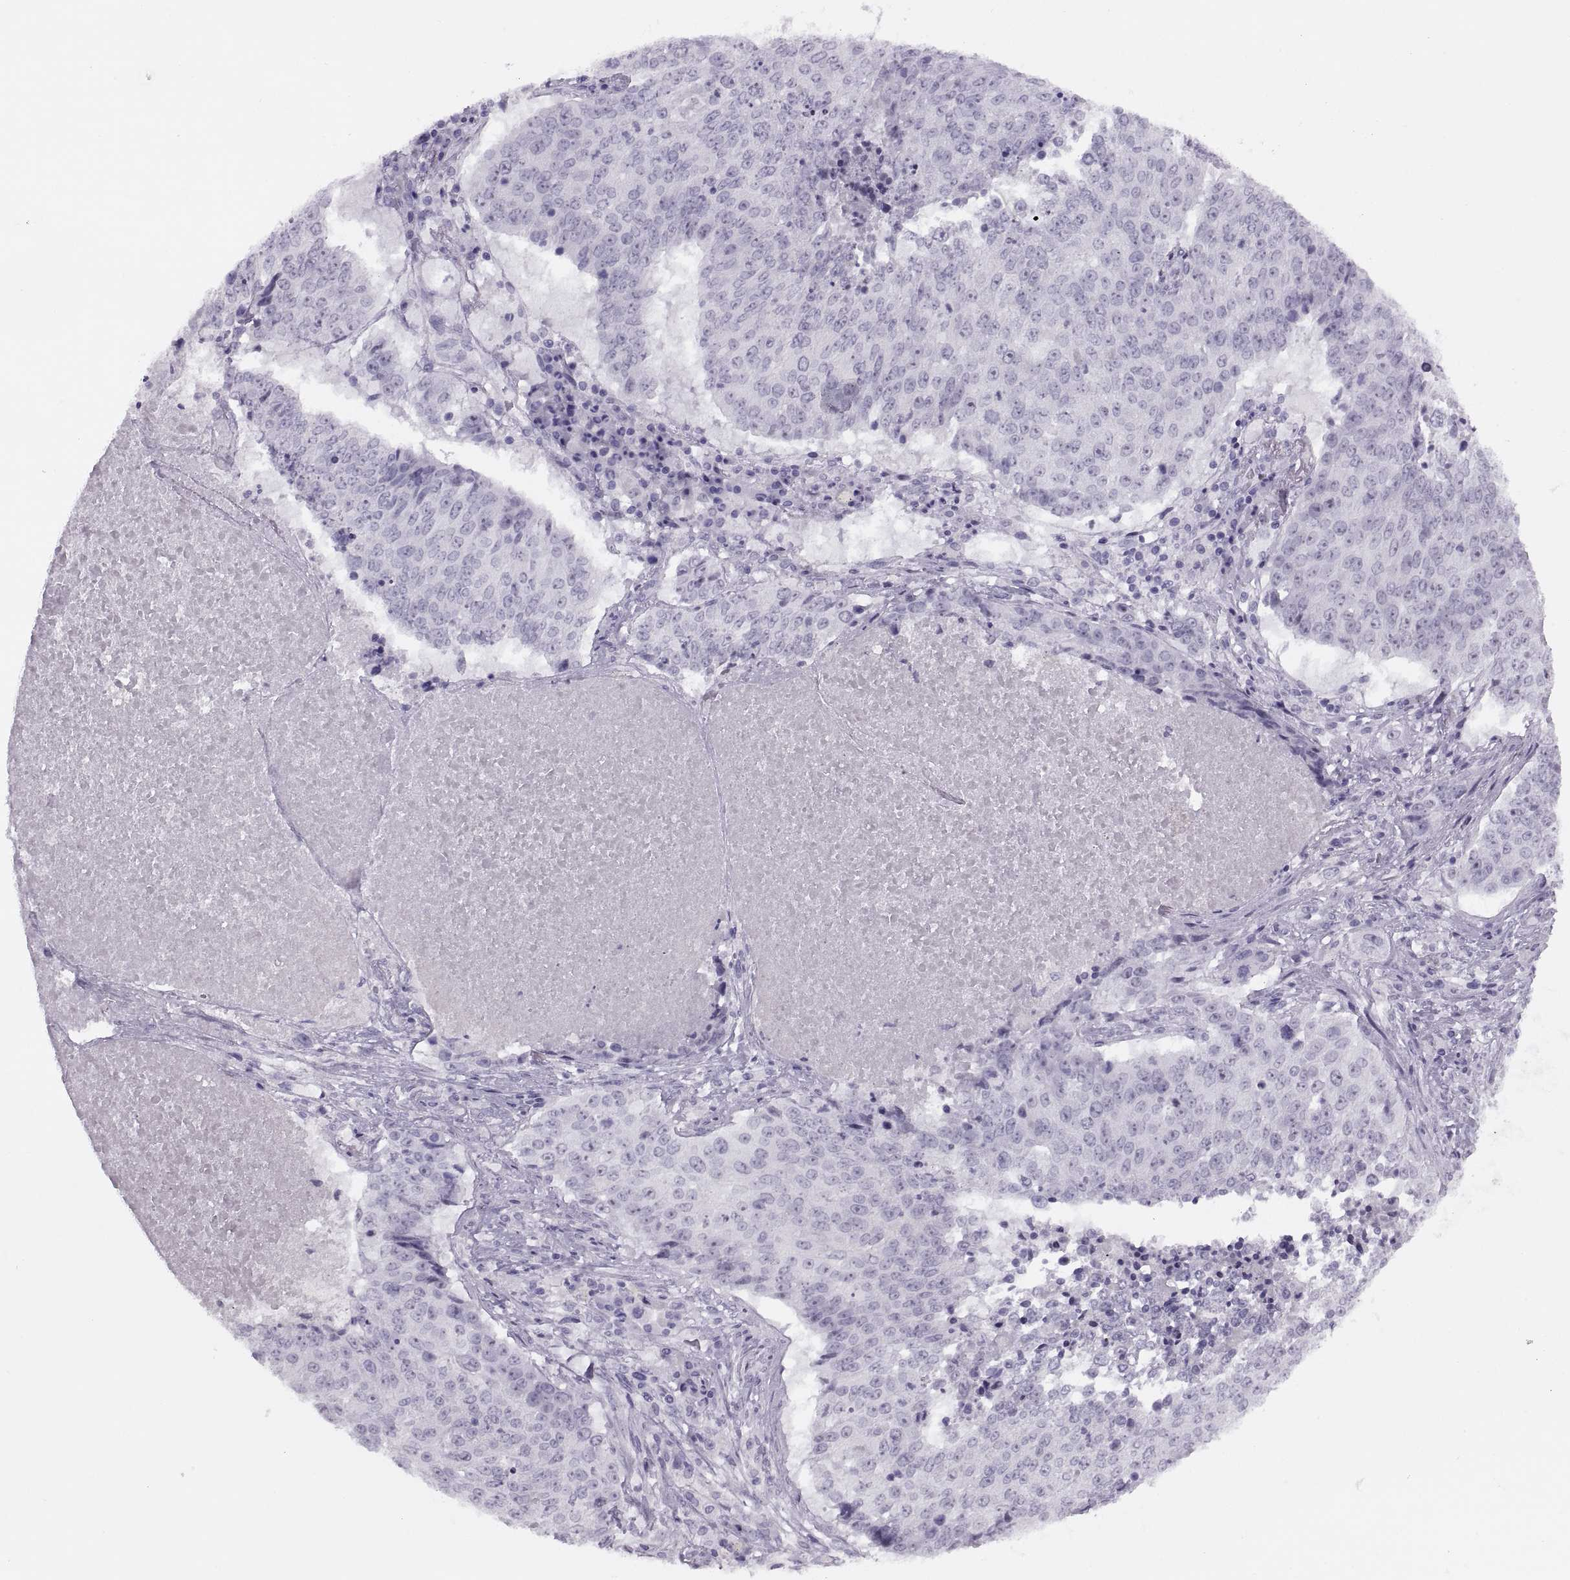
{"staining": {"intensity": "negative", "quantity": "none", "location": "none"}, "tissue": "lung cancer", "cell_type": "Tumor cells", "image_type": "cancer", "snomed": [{"axis": "morphology", "description": "Normal tissue, NOS"}, {"axis": "morphology", "description": "Squamous cell carcinoma, NOS"}, {"axis": "topography", "description": "Bronchus"}, {"axis": "topography", "description": "Lung"}], "caption": "Tumor cells are negative for brown protein staining in lung cancer (squamous cell carcinoma). (Stains: DAB (3,3'-diaminobenzidine) IHC with hematoxylin counter stain, Microscopy: brightfield microscopy at high magnification).", "gene": "FAM24A", "patient": {"sex": "male", "age": 64}}